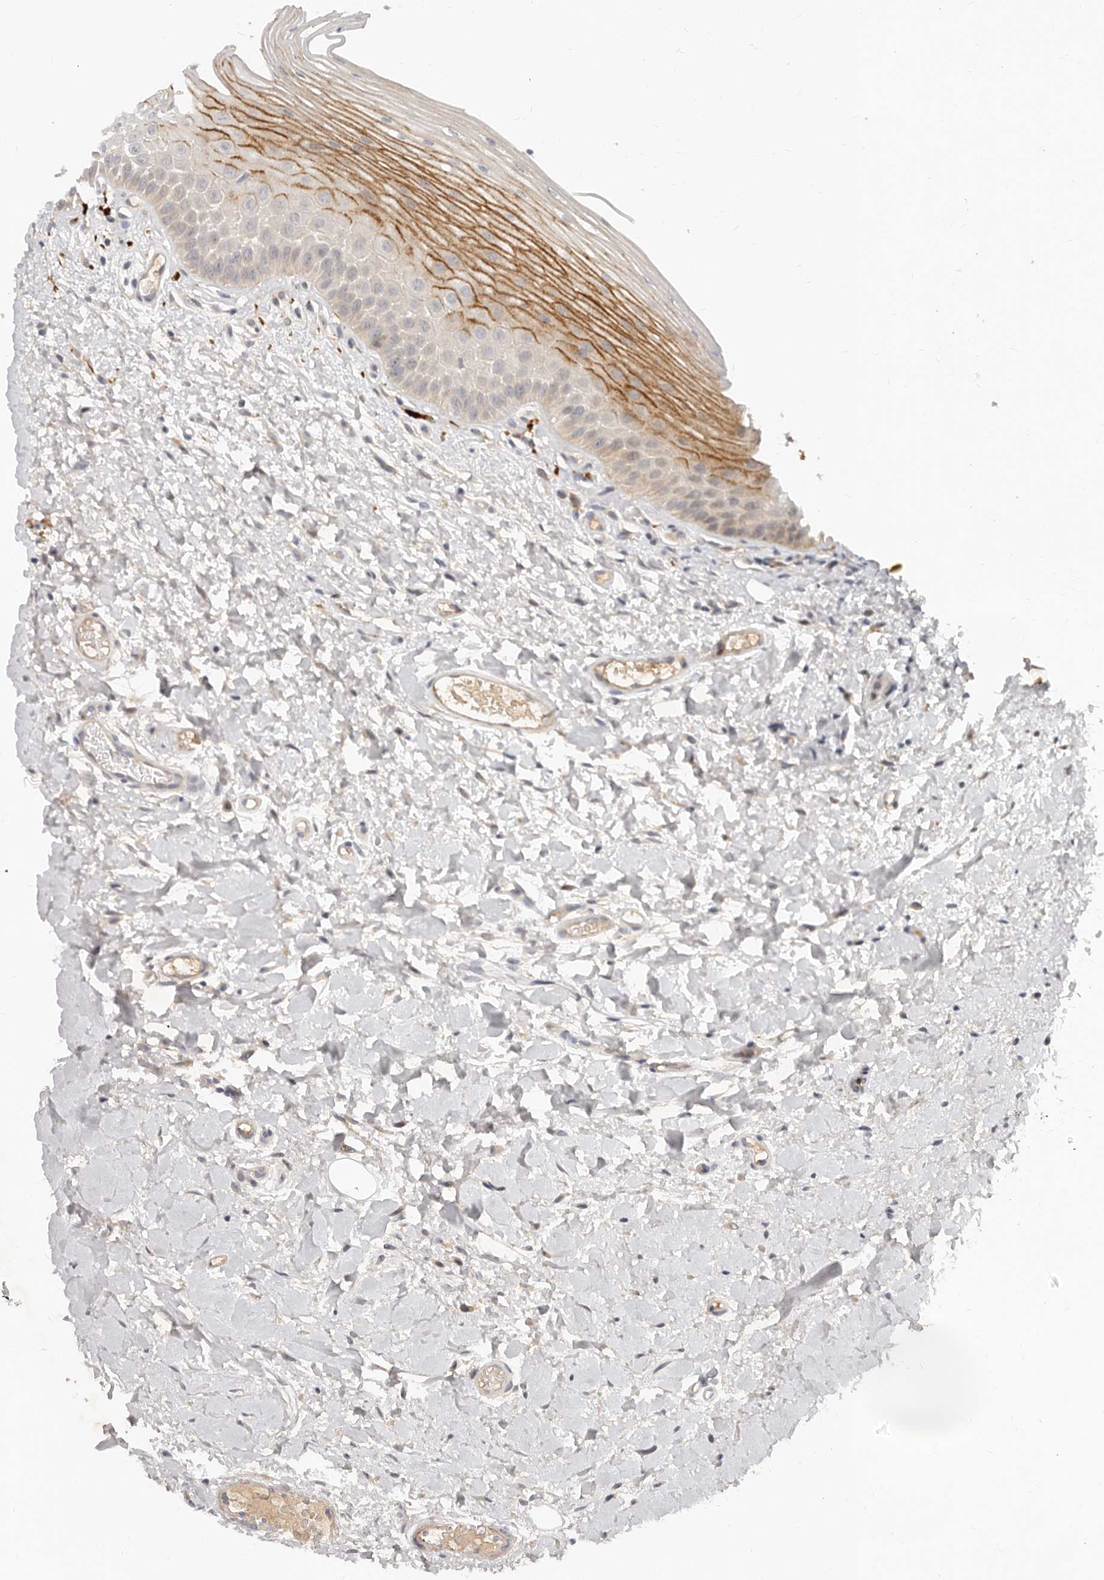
{"staining": {"intensity": "strong", "quantity": "<25%", "location": "cytoplasmic/membranous"}, "tissue": "oral mucosa", "cell_type": "Squamous epithelial cells", "image_type": "normal", "snomed": [{"axis": "morphology", "description": "Normal tissue, NOS"}, {"axis": "topography", "description": "Oral tissue"}], "caption": "DAB immunohistochemical staining of benign human oral mucosa demonstrates strong cytoplasmic/membranous protein staining in about <25% of squamous epithelial cells.", "gene": "MICALL2", "patient": {"sex": "female", "age": 56}}